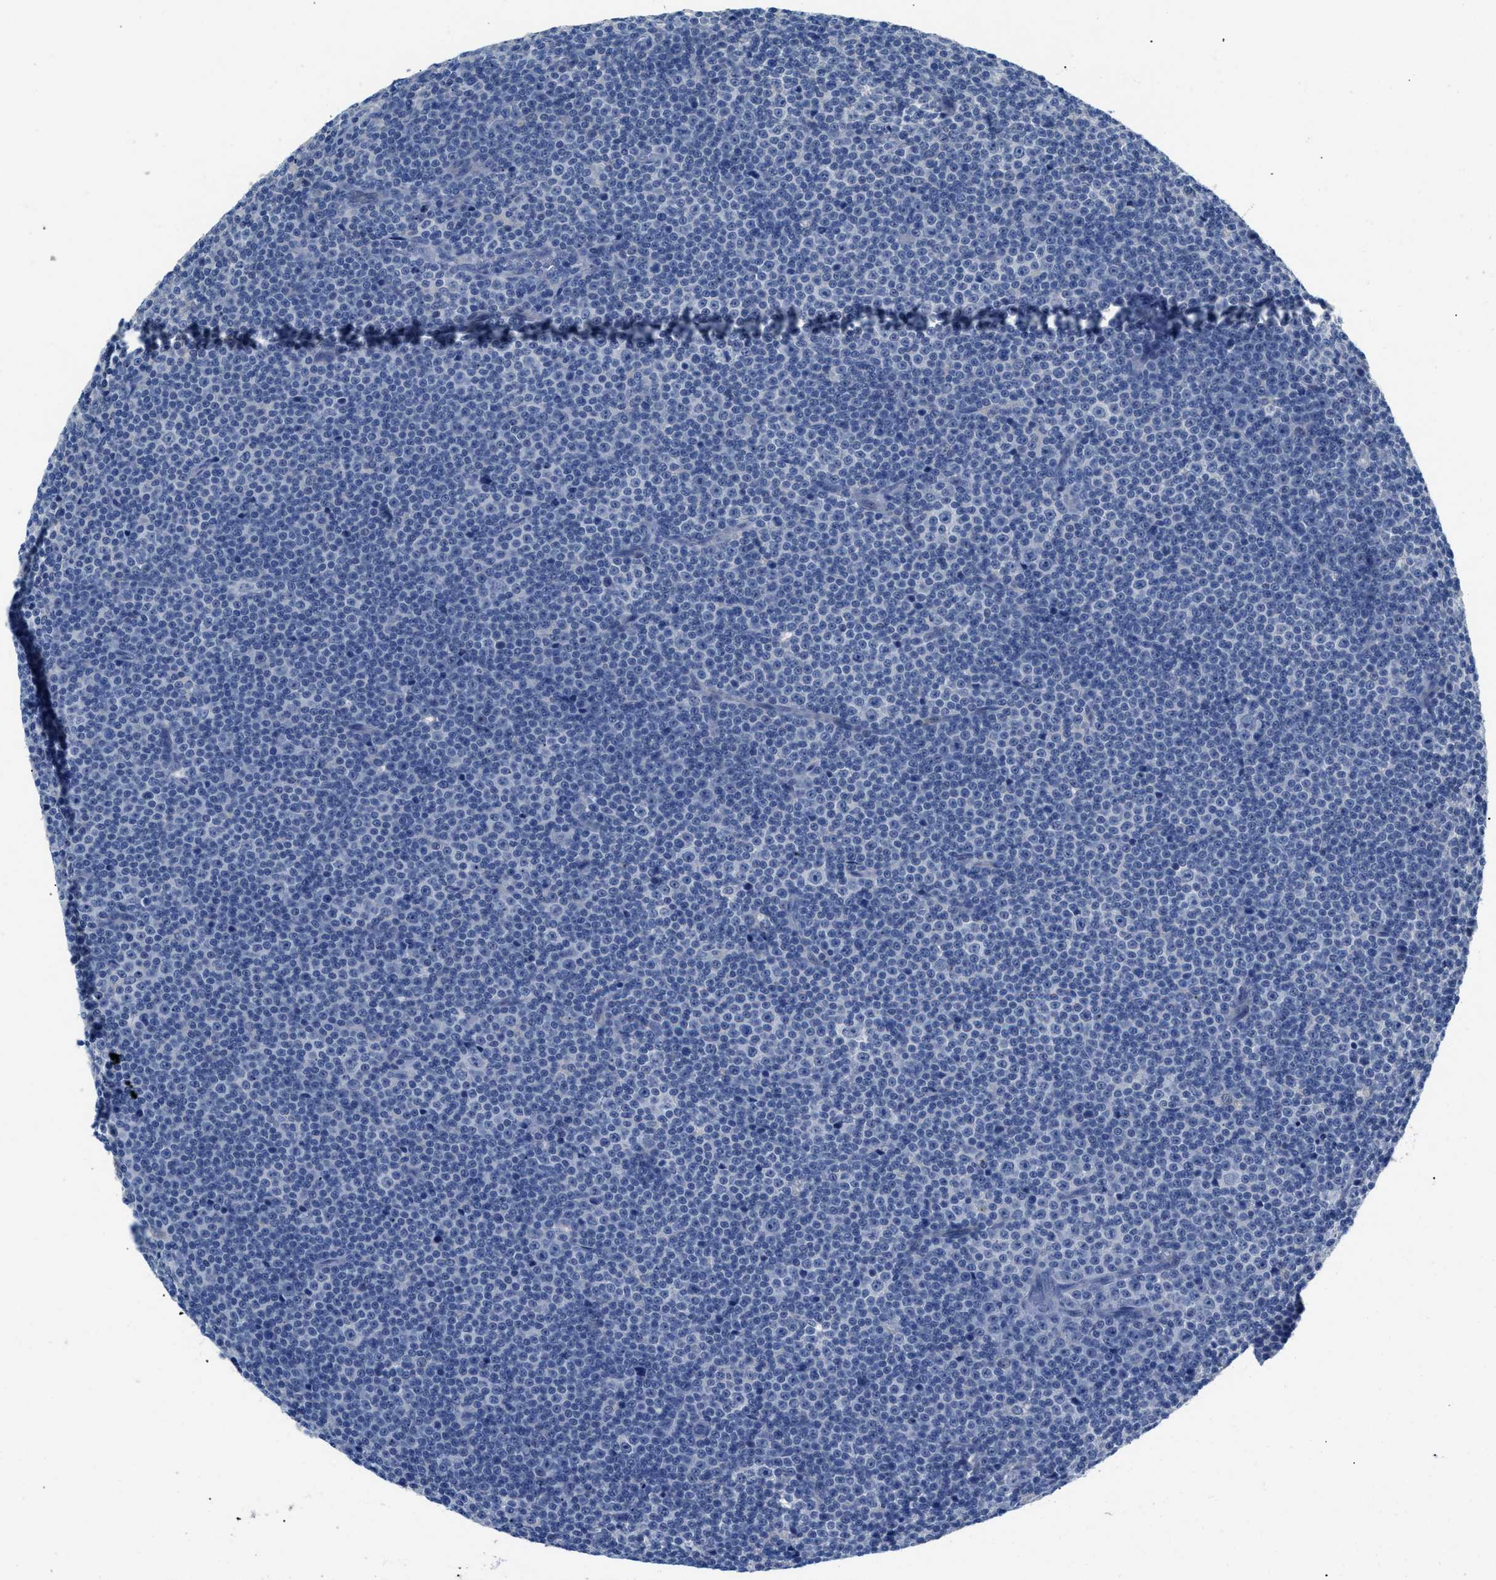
{"staining": {"intensity": "negative", "quantity": "none", "location": "none"}, "tissue": "lymphoma", "cell_type": "Tumor cells", "image_type": "cancer", "snomed": [{"axis": "morphology", "description": "Malignant lymphoma, non-Hodgkin's type, Low grade"}, {"axis": "topography", "description": "Lymph node"}], "caption": "Low-grade malignant lymphoma, non-Hodgkin's type was stained to show a protein in brown. There is no significant expression in tumor cells.", "gene": "SLC10A6", "patient": {"sex": "female", "age": 67}}